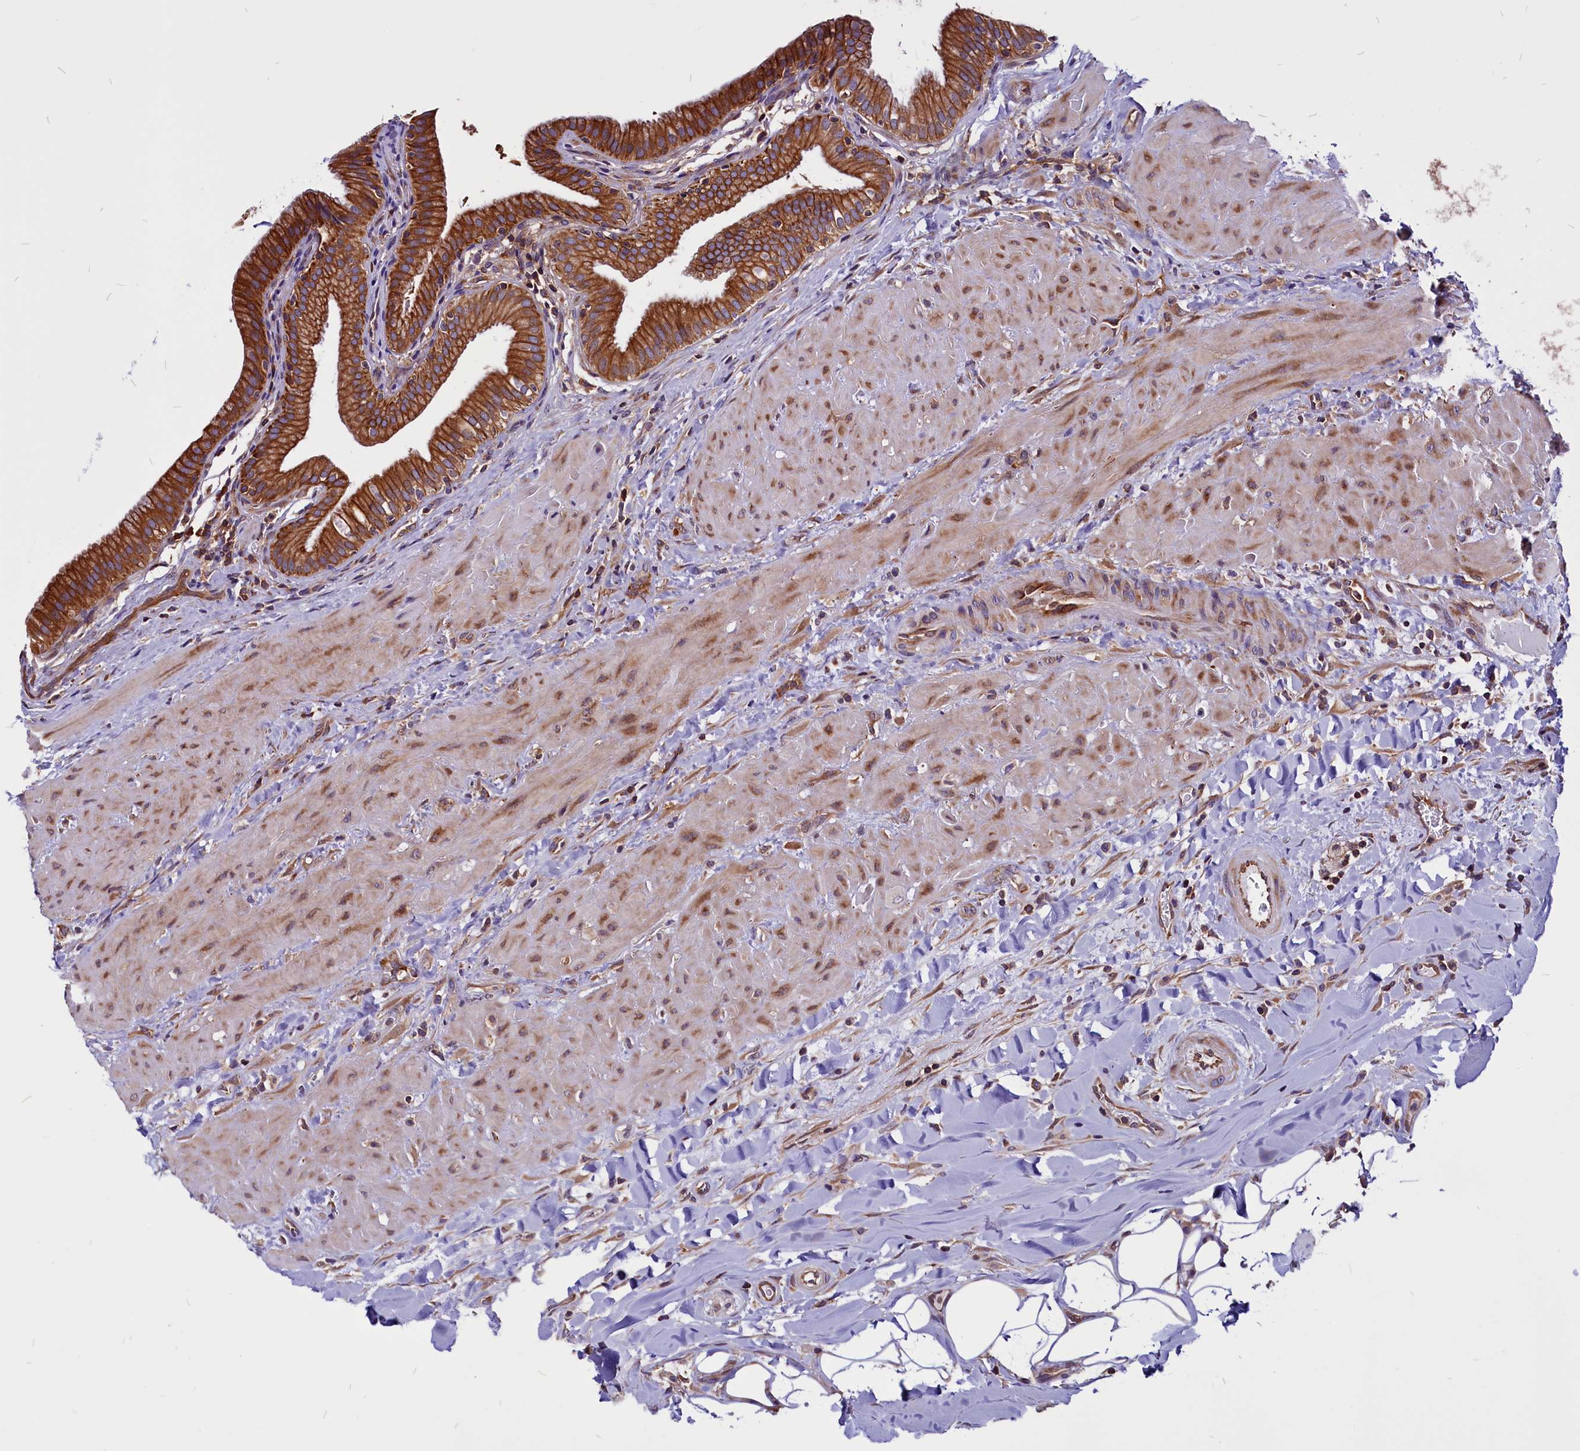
{"staining": {"intensity": "strong", "quantity": ">75%", "location": "cytoplasmic/membranous"}, "tissue": "gallbladder", "cell_type": "Glandular cells", "image_type": "normal", "snomed": [{"axis": "morphology", "description": "Normal tissue, NOS"}, {"axis": "topography", "description": "Gallbladder"}], "caption": "Human gallbladder stained with a brown dye shows strong cytoplasmic/membranous positive expression in about >75% of glandular cells.", "gene": "EIF3G", "patient": {"sex": "male", "age": 24}}